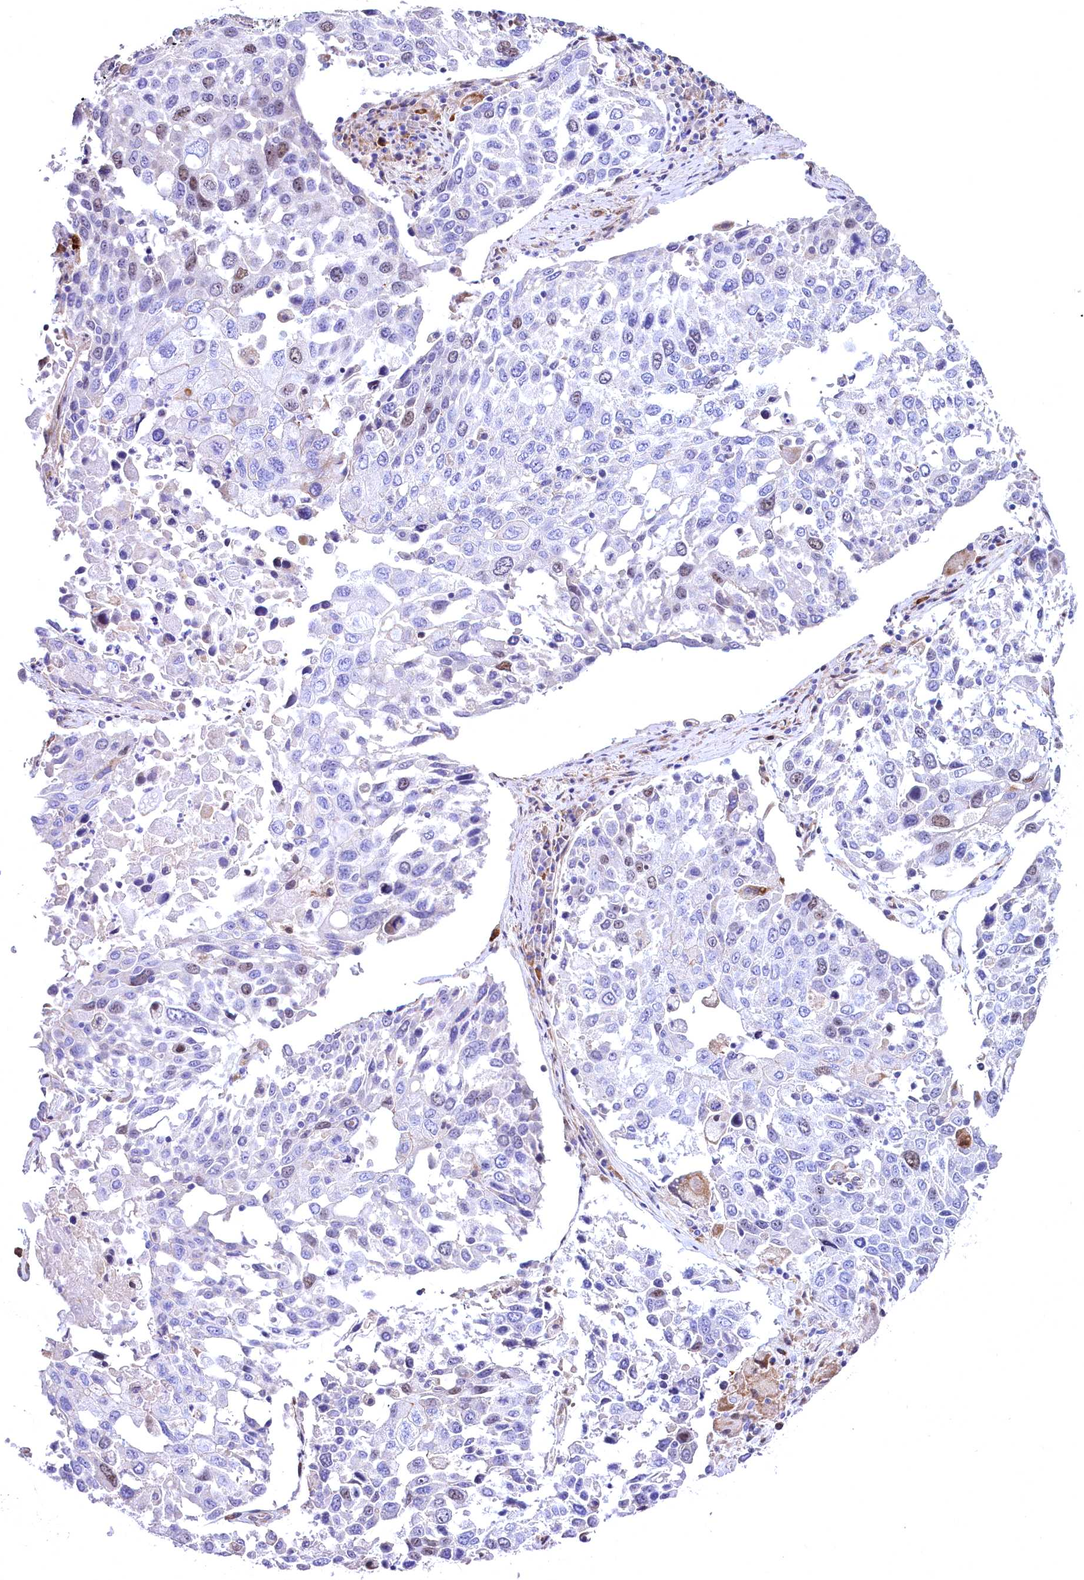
{"staining": {"intensity": "weak", "quantity": "<25%", "location": "nuclear"}, "tissue": "lung cancer", "cell_type": "Tumor cells", "image_type": "cancer", "snomed": [{"axis": "morphology", "description": "Squamous cell carcinoma, NOS"}, {"axis": "topography", "description": "Lung"}], "caption": "Immunohistochemical staining of human squamous cell carcinoma (lung) reveals no significant positivity in tumor cells.", "gene": "WNT8A", "patient": {"sex": "male", "age": 65}}